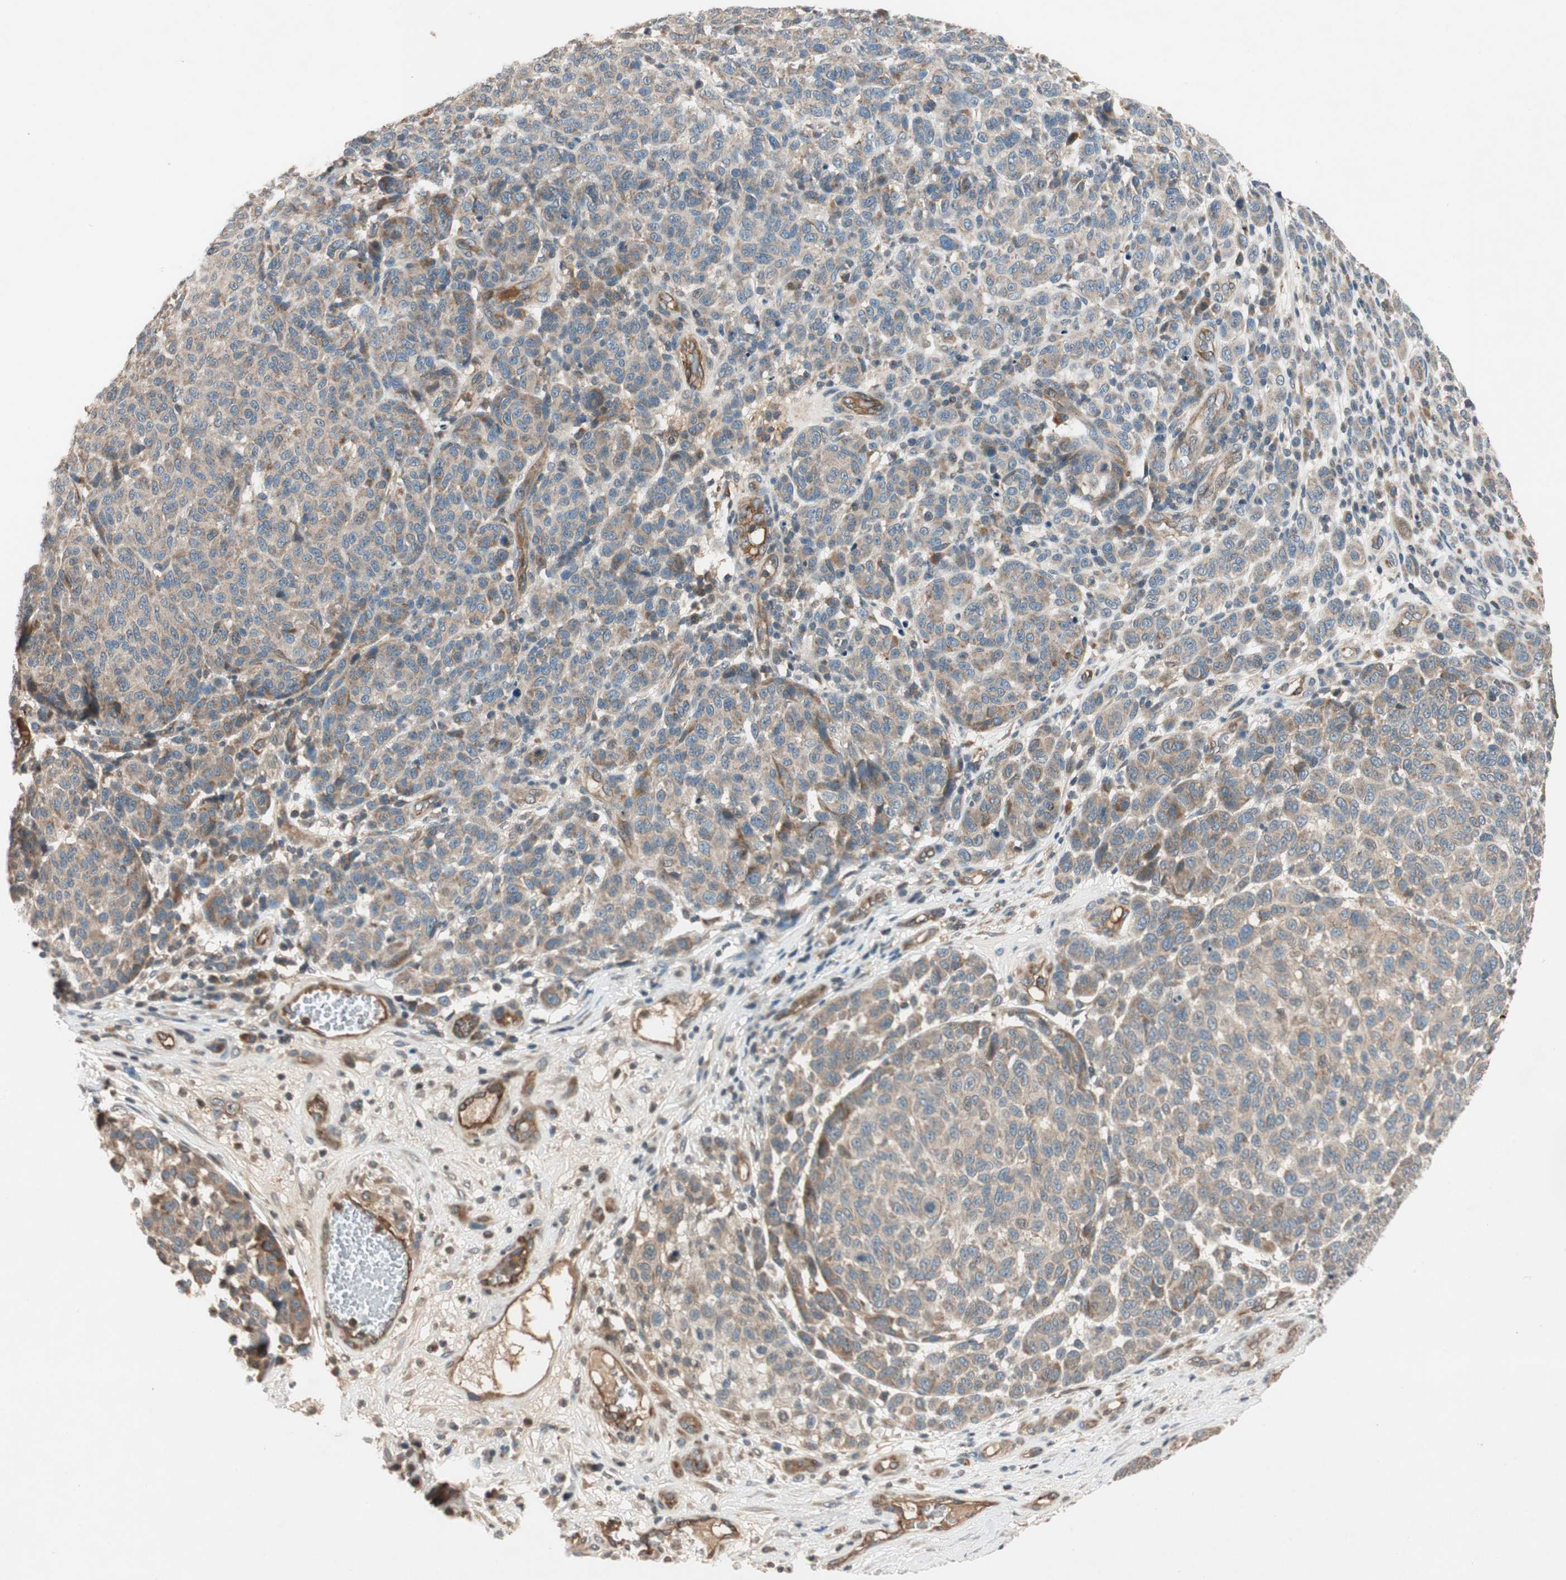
{"staining": {"intensity": "weak", "quantity": "25%-75%", "location": "cytoplasmic/membranous"}, "tissue": "melanoma", "cell_type": "Tumor cells", "image_type": "cancer", "snomed": [{"axis": "morphology", "description": "Malignant melanoma, NOS"}, {"axis": "topography", "description": "Skin"}], "caption": "Tumor cells exhibit low levels of weak cytoplasmic/membranous staining in about 25%-75% of cells in malignant melanoma. (Brightfield microscopy of DAB IHC at high magnification).", "gene": "GCLM", "patient": {"sex": "male", "age": 59}}